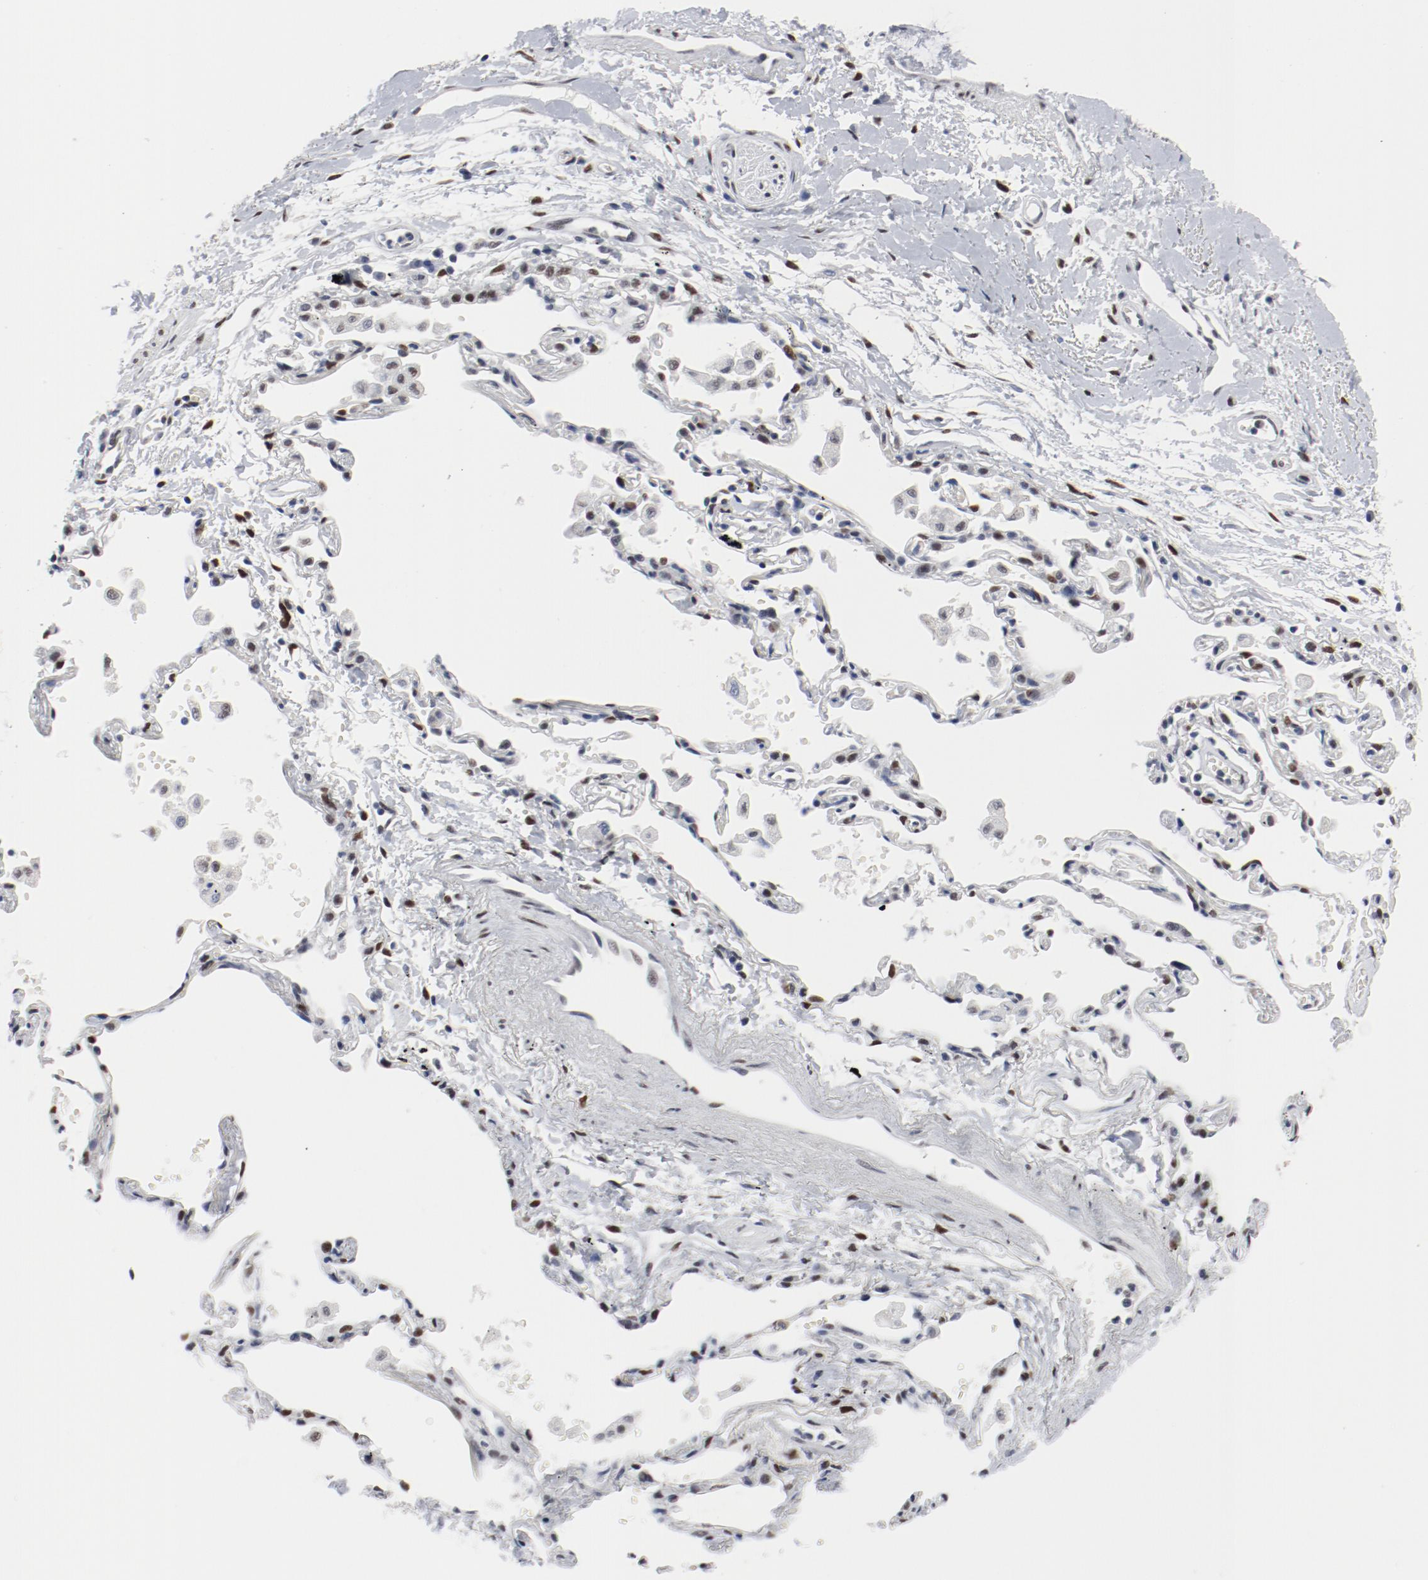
{"staining": {"intensity": "moderate", "quantity": ">75%", "location": "nuclear"}, "tissue": "adipose tissue", "cell_type": "Adipocytes", "image_type": "normal", "snomed": [{"axis": "morphology", "description": "Normal tissue, NOS"}, {"axis": "morphology", "description": "Adenocarcinoma, NOS"}, {"axis": "topography", "description": "Cartilage tissue"}, {"axis": "topography", "description": "Bronchus"}, {"axis": "topography", "description": "Lung"}], "caption": "A brown stain highlights moderate nuclear staining of a protein in adipocytes of benign human adipose tissue. Nuclei are stained in blue.", "gene": "ARNT", "patient": {"sex": "female", "age": 67}}